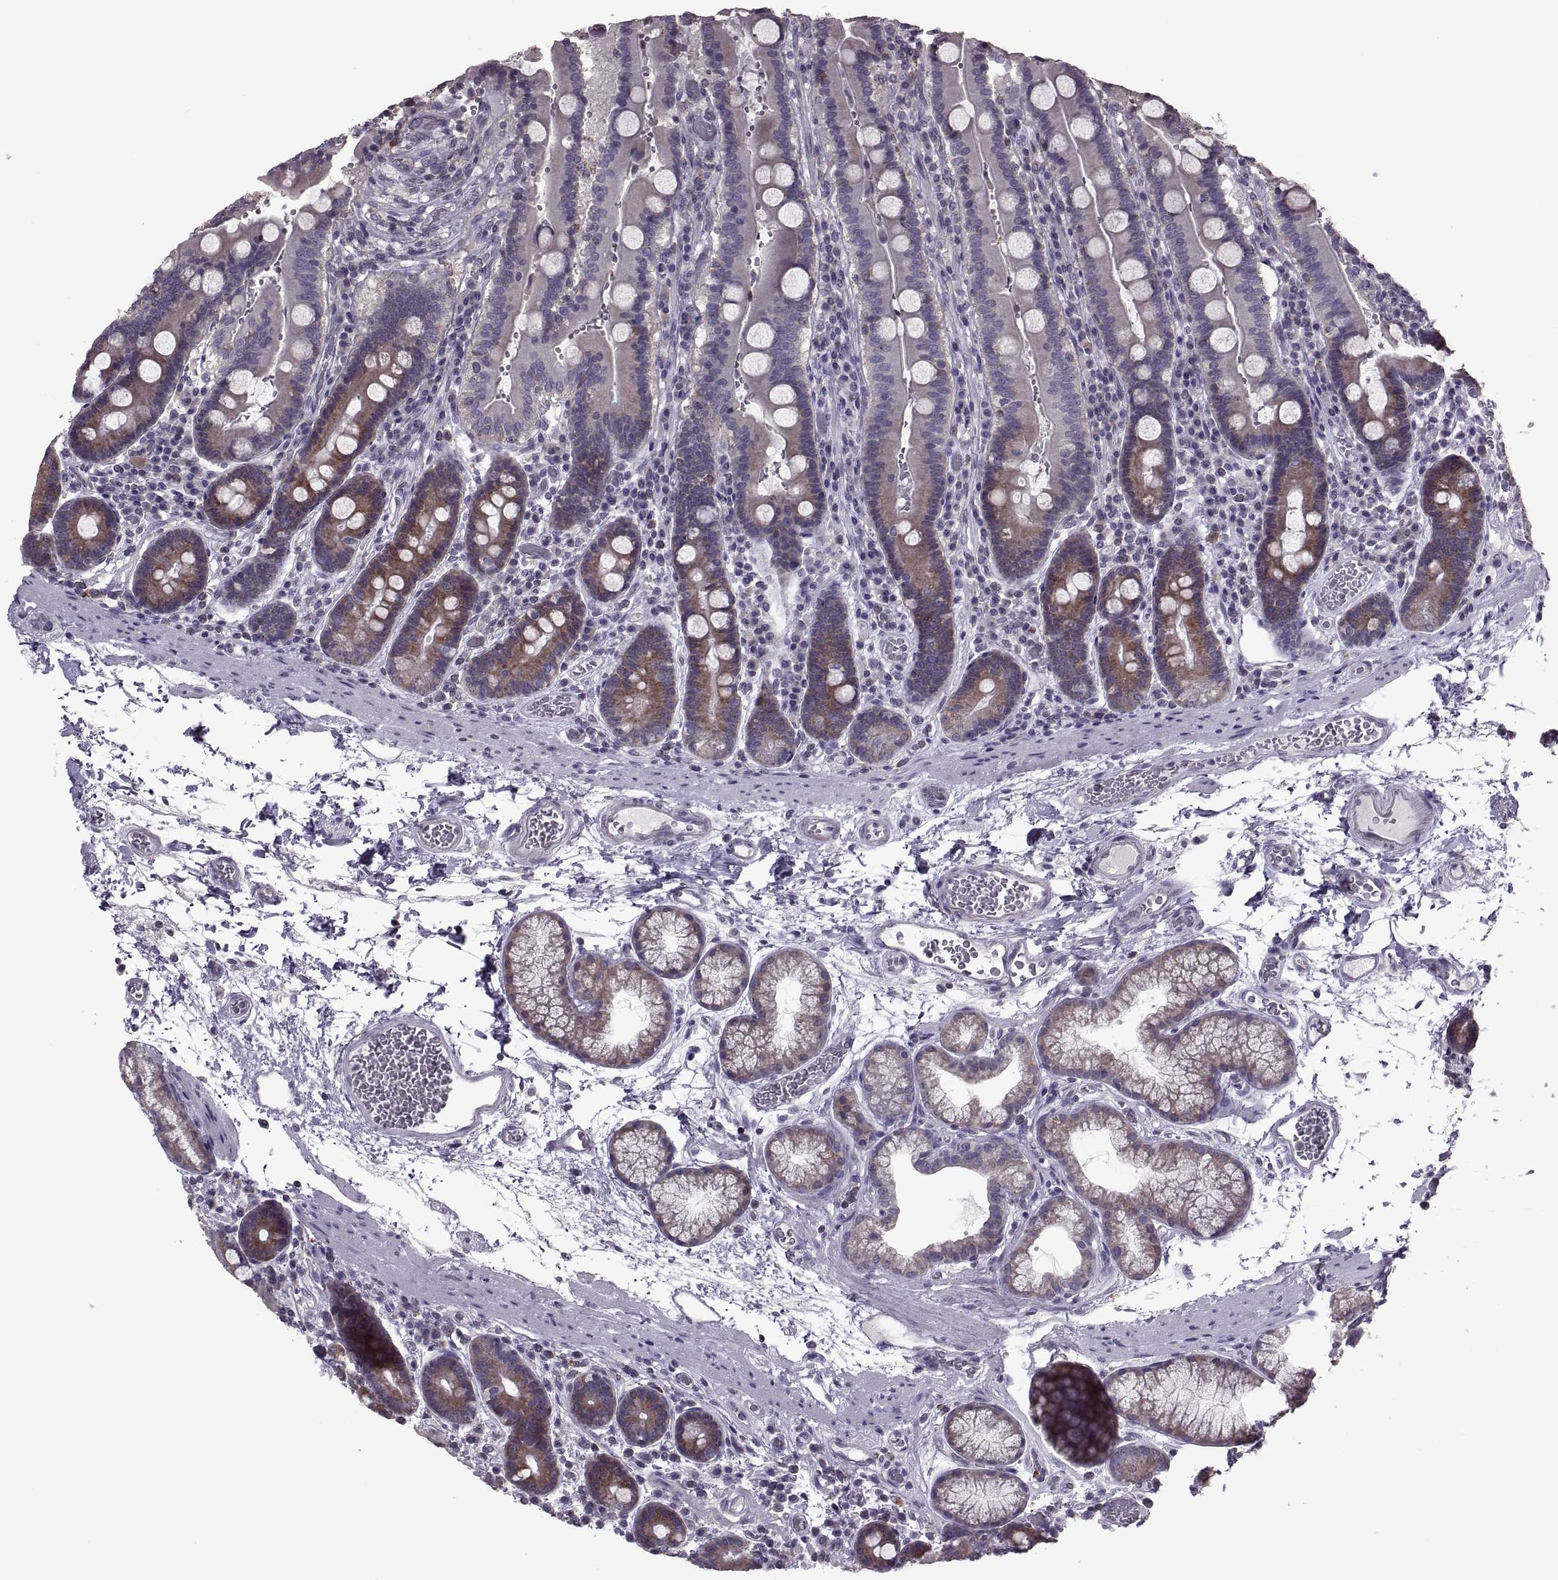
{"staining": {"intensity": "moderate", "quantity": "<25%", "location": "cytoplasmic/membranous"}, "tissue": "duodenum", "cell_type": "Glandular cells", "image_type": "normal", "snomed": [{"axis": "morphology", "description": "Normal tissue, NOS"}, {"axis": "topography", "description": "Duodenum"}], "caption": "Immunohistochemistry histopathology image of normal duodenum stained for a protein (brown), which demonstrates low levels of moderate cytoplasmic/membranous expression in approximately <25% of glandular cells.", "gene": "PABPC1", "patient": {"sex": "female", "age": 62}}